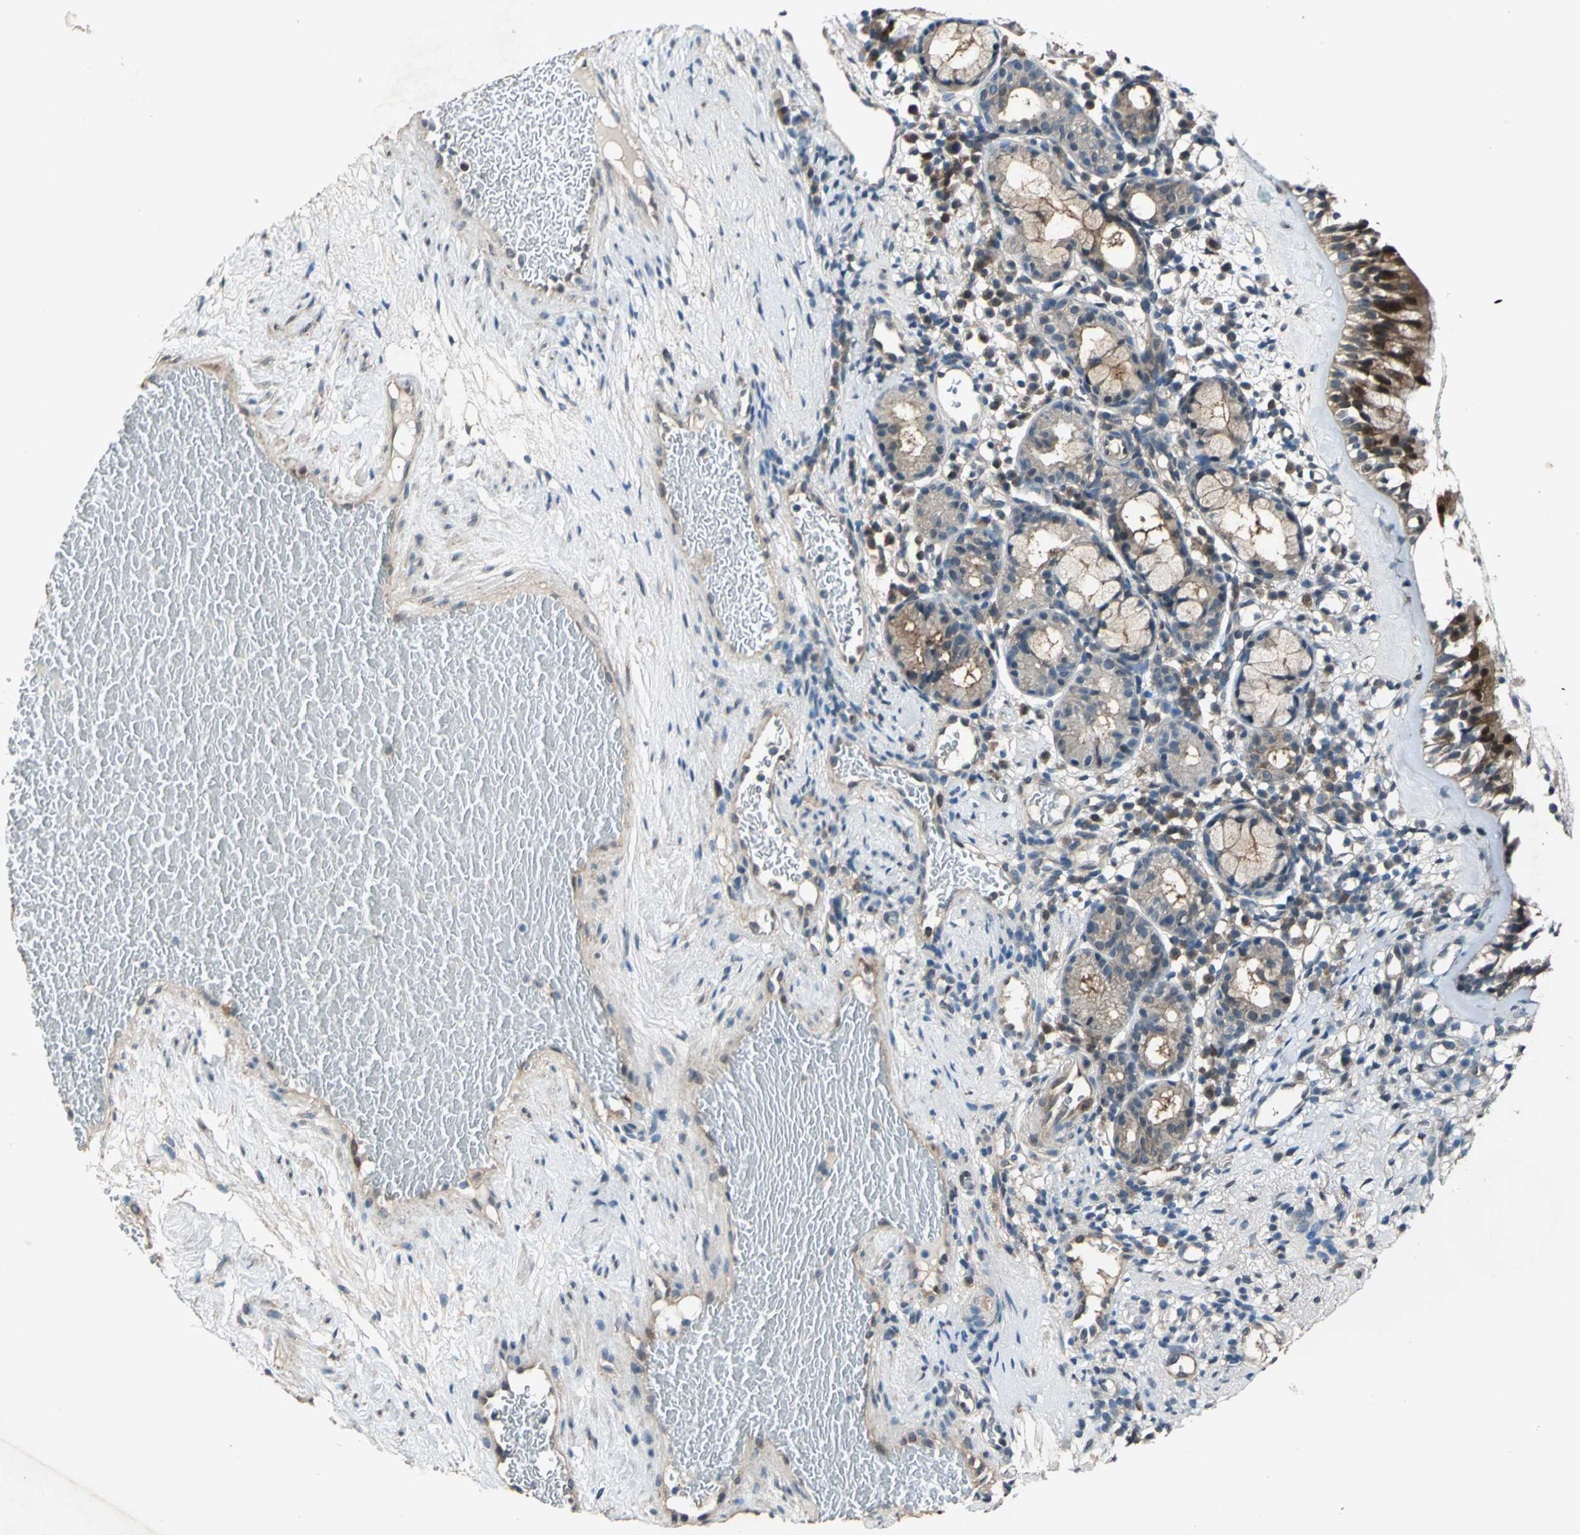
{"staining": {"intensity": "strong", "quantity": ">75%", "location": "cytoplasmic/membranous,nuclear"}, "tissue": "nasopharynx", "cell_type": "Respiratory epithelial cells", "image_type": "normal", "snomed": [{"axis": "morphology", "description": "Normal tissue, NOS"}, {"axis": "morphology", "description": "Inflammation, NOS"}, {"axis": "topography", "description": "Nasopharynx"}], "caption": "IHC staining of unremarkable nasopharynx, which demonstrates high levels of strong cytoplasmic/membranous,nuclear staining in about >75% of respiratory epithelial cells indicating strong cytoplasmic/membranous,nuclear protein staining. The staining was performed using DAB (3,3'-diaminobenzidine) (brown) for protein detection and nuclei were counterstained in hematoxylin (blue).", "gene": "RRM2B", "patient": {"sex": "female", "age": 55}}